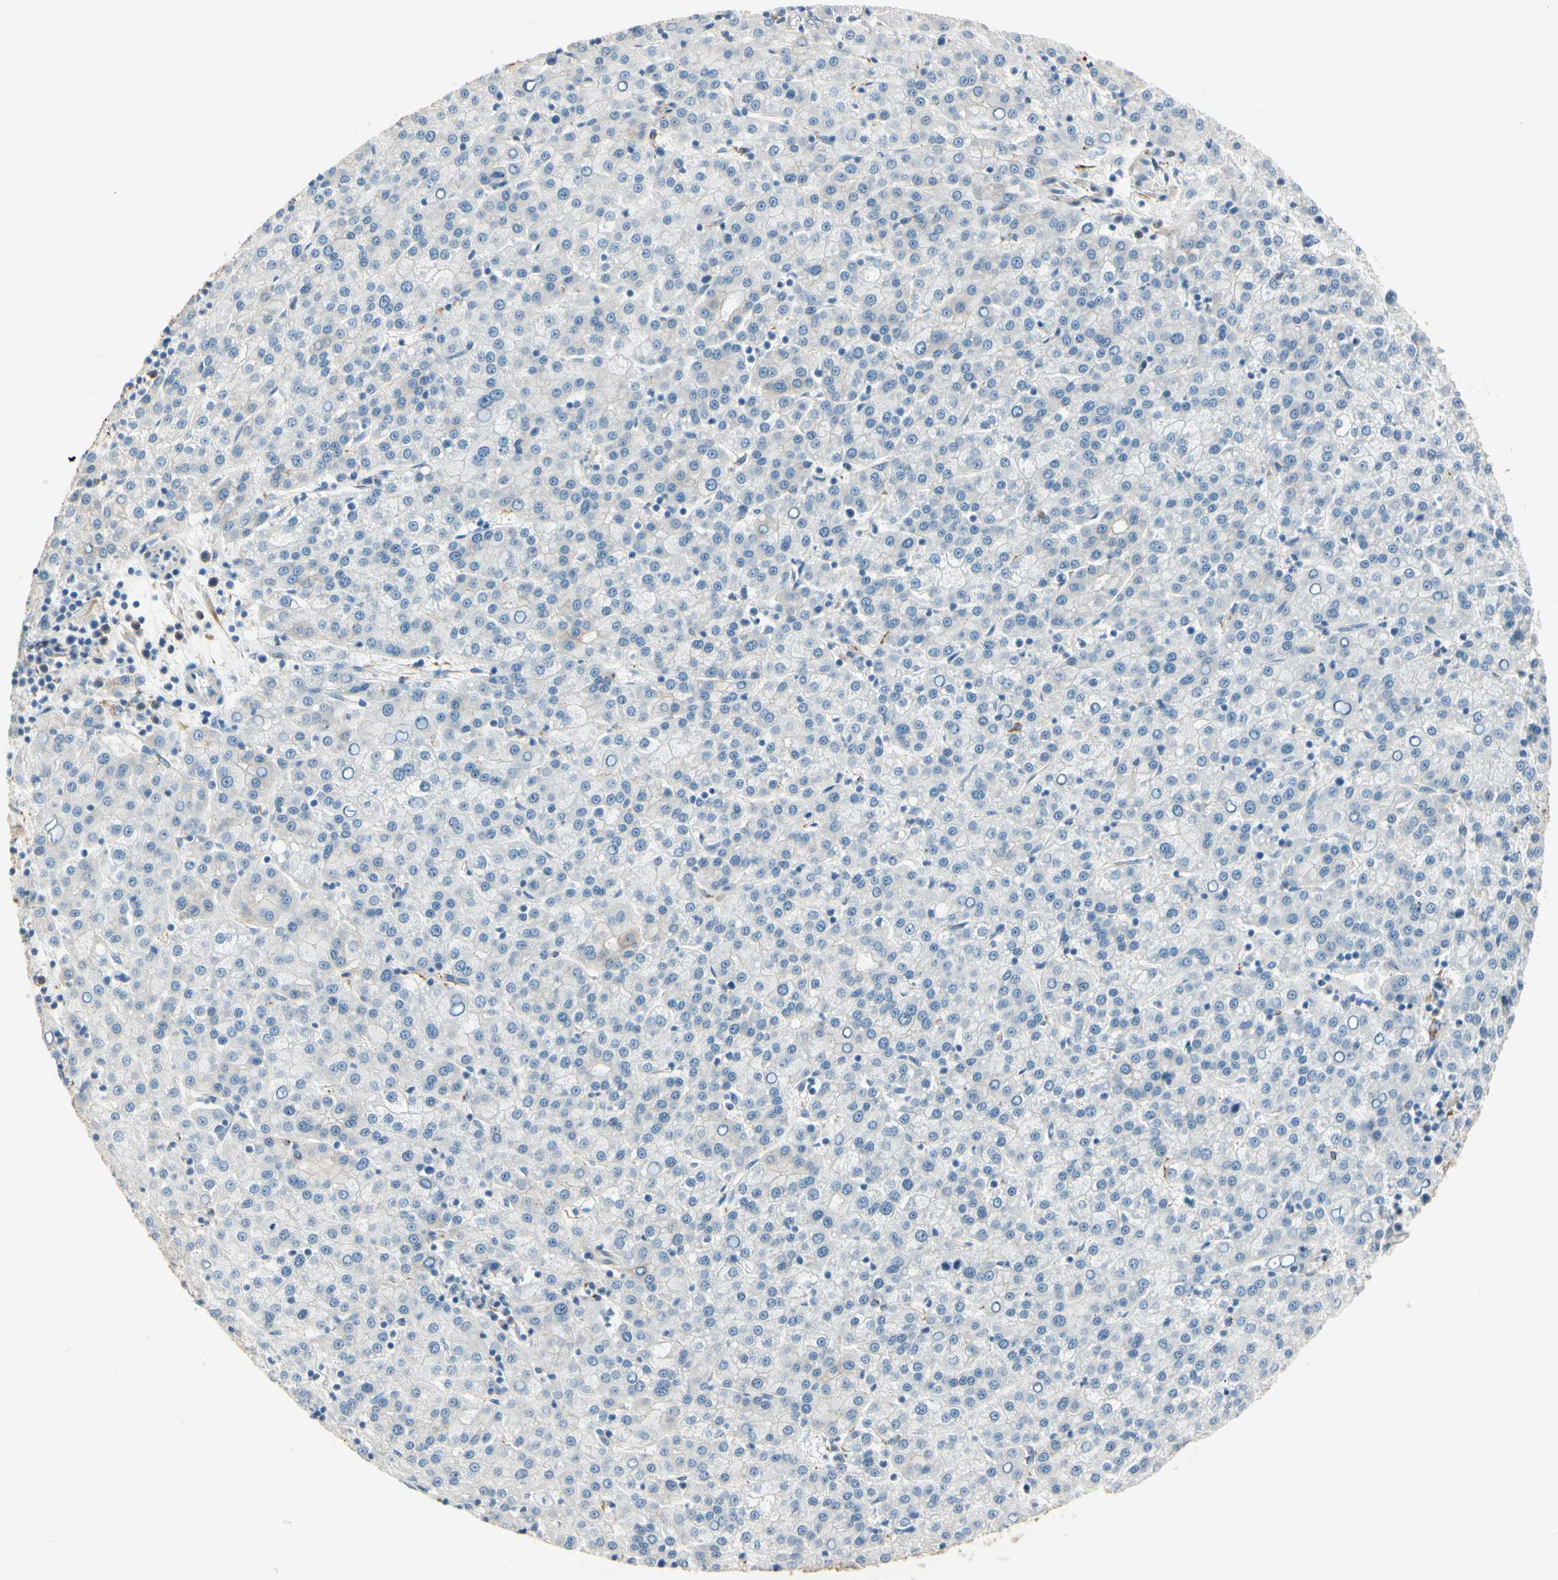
{"staining": {"intensity": "negative", "quantity": "none", "location": "none"}, "tissue": "liver cancer", "cell_type": "Tumor cells", "image_type": "cancer", "snomed": [{"axis": "morphology", "description": "Carcinoma, Hepatocellular, NOS"}, {"axis": "topography", "description": "Liver"}], "caption": "Tumor cells are negative for brown protein staining in liver hepatocellular carcinoma.", "gene": "DUSP12", "patient": {"sex": "female", "age": 58}}